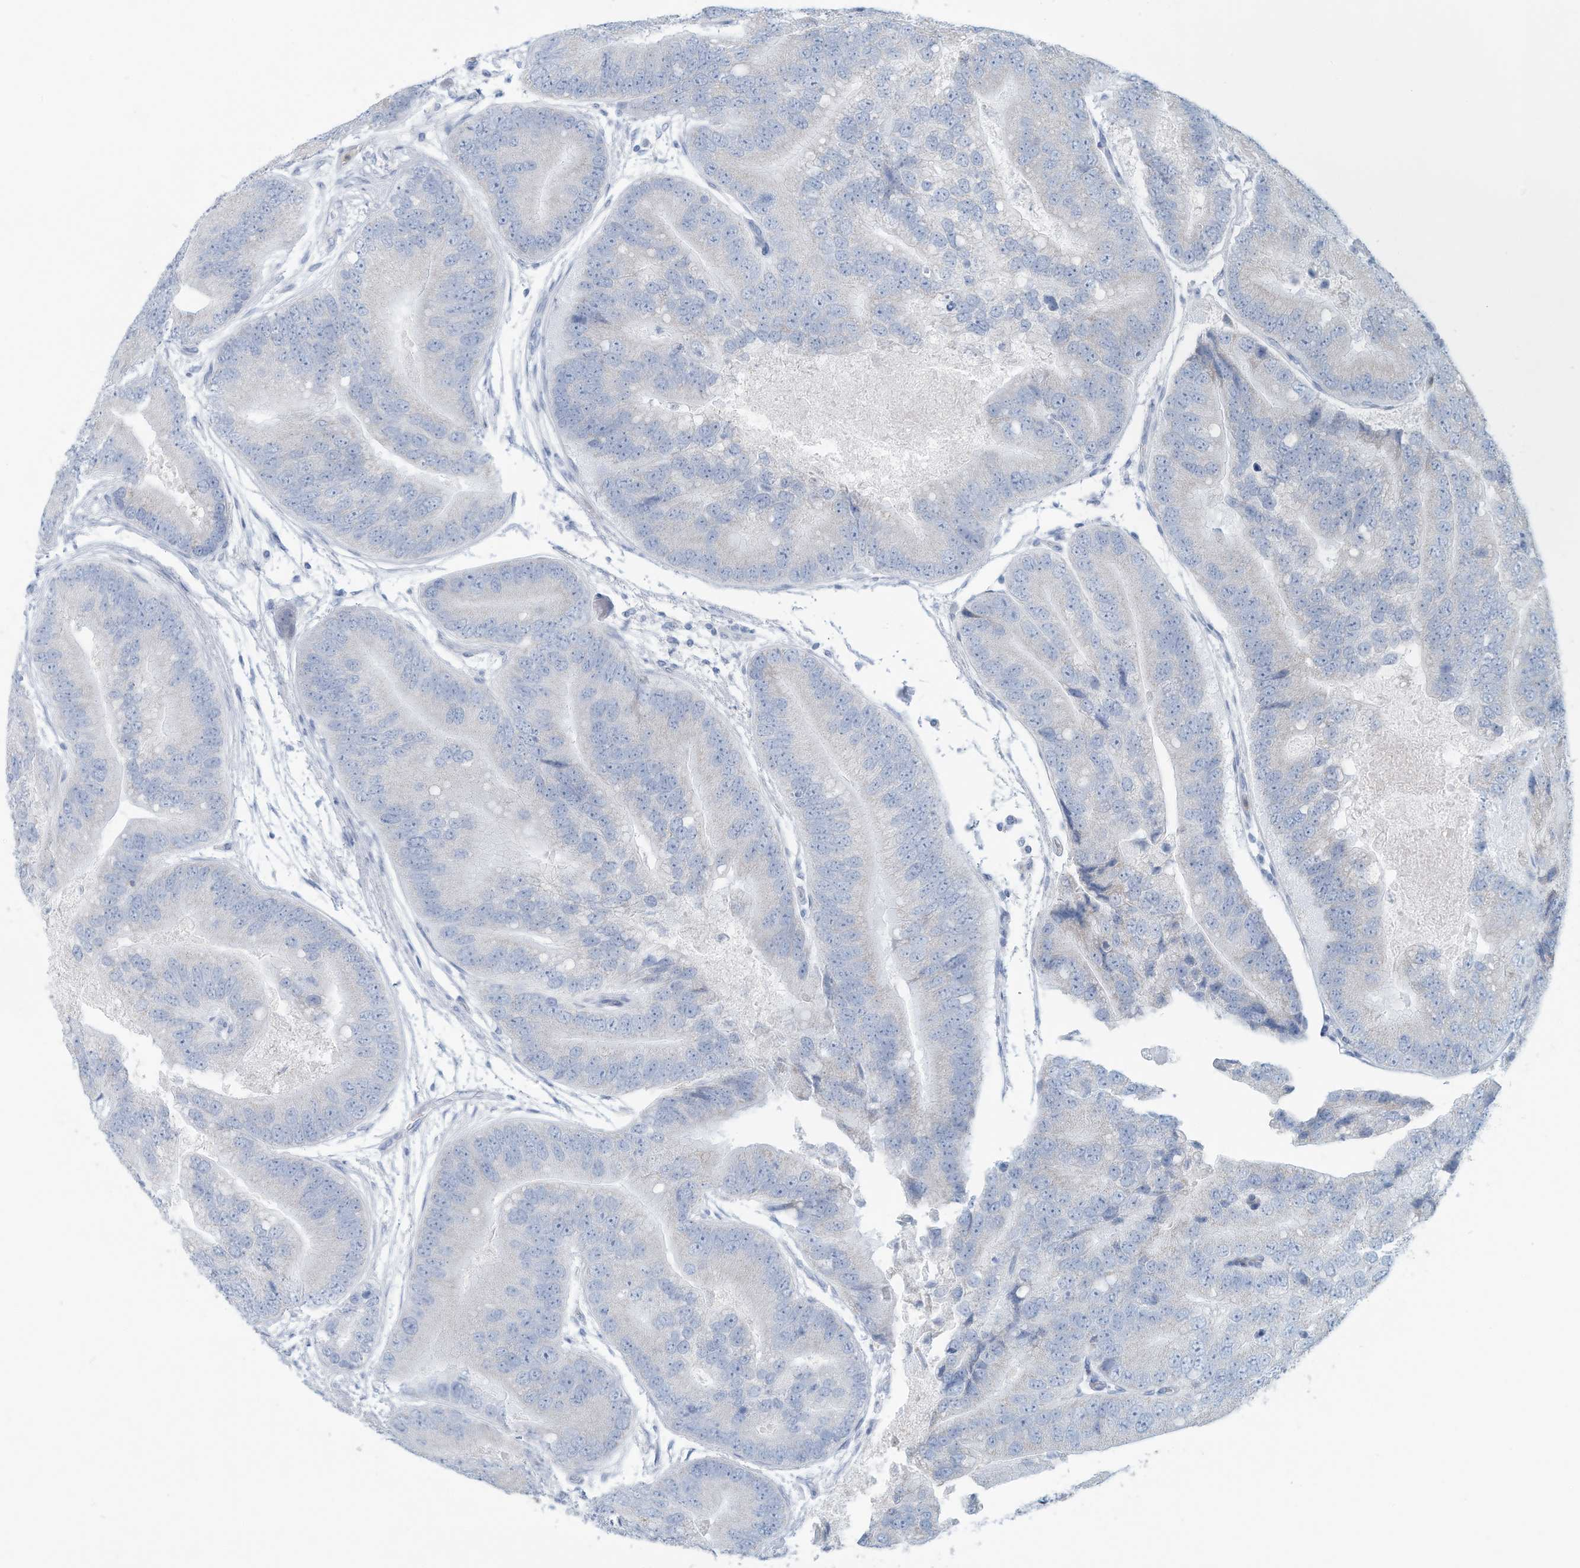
{"staining": {"intensity": "negative", "quantity": "none", "location": "none"}, "tissue": "prostate cancer", "cell_type": "Tumor cells", "image_type": "cancer", "snomed": [{"axis": "morphology", "description": "Adenocarcinoma, High grade"}, {"axis": "topography", "description": "Prostate"}], "caption": "Immunohistochemical staining of human adenocarcinoma (high-grade) (prostate) displays no significant expression in tumor cells.", "gene": "ERI2", "patient": {"sex": "male", "age": 70}}